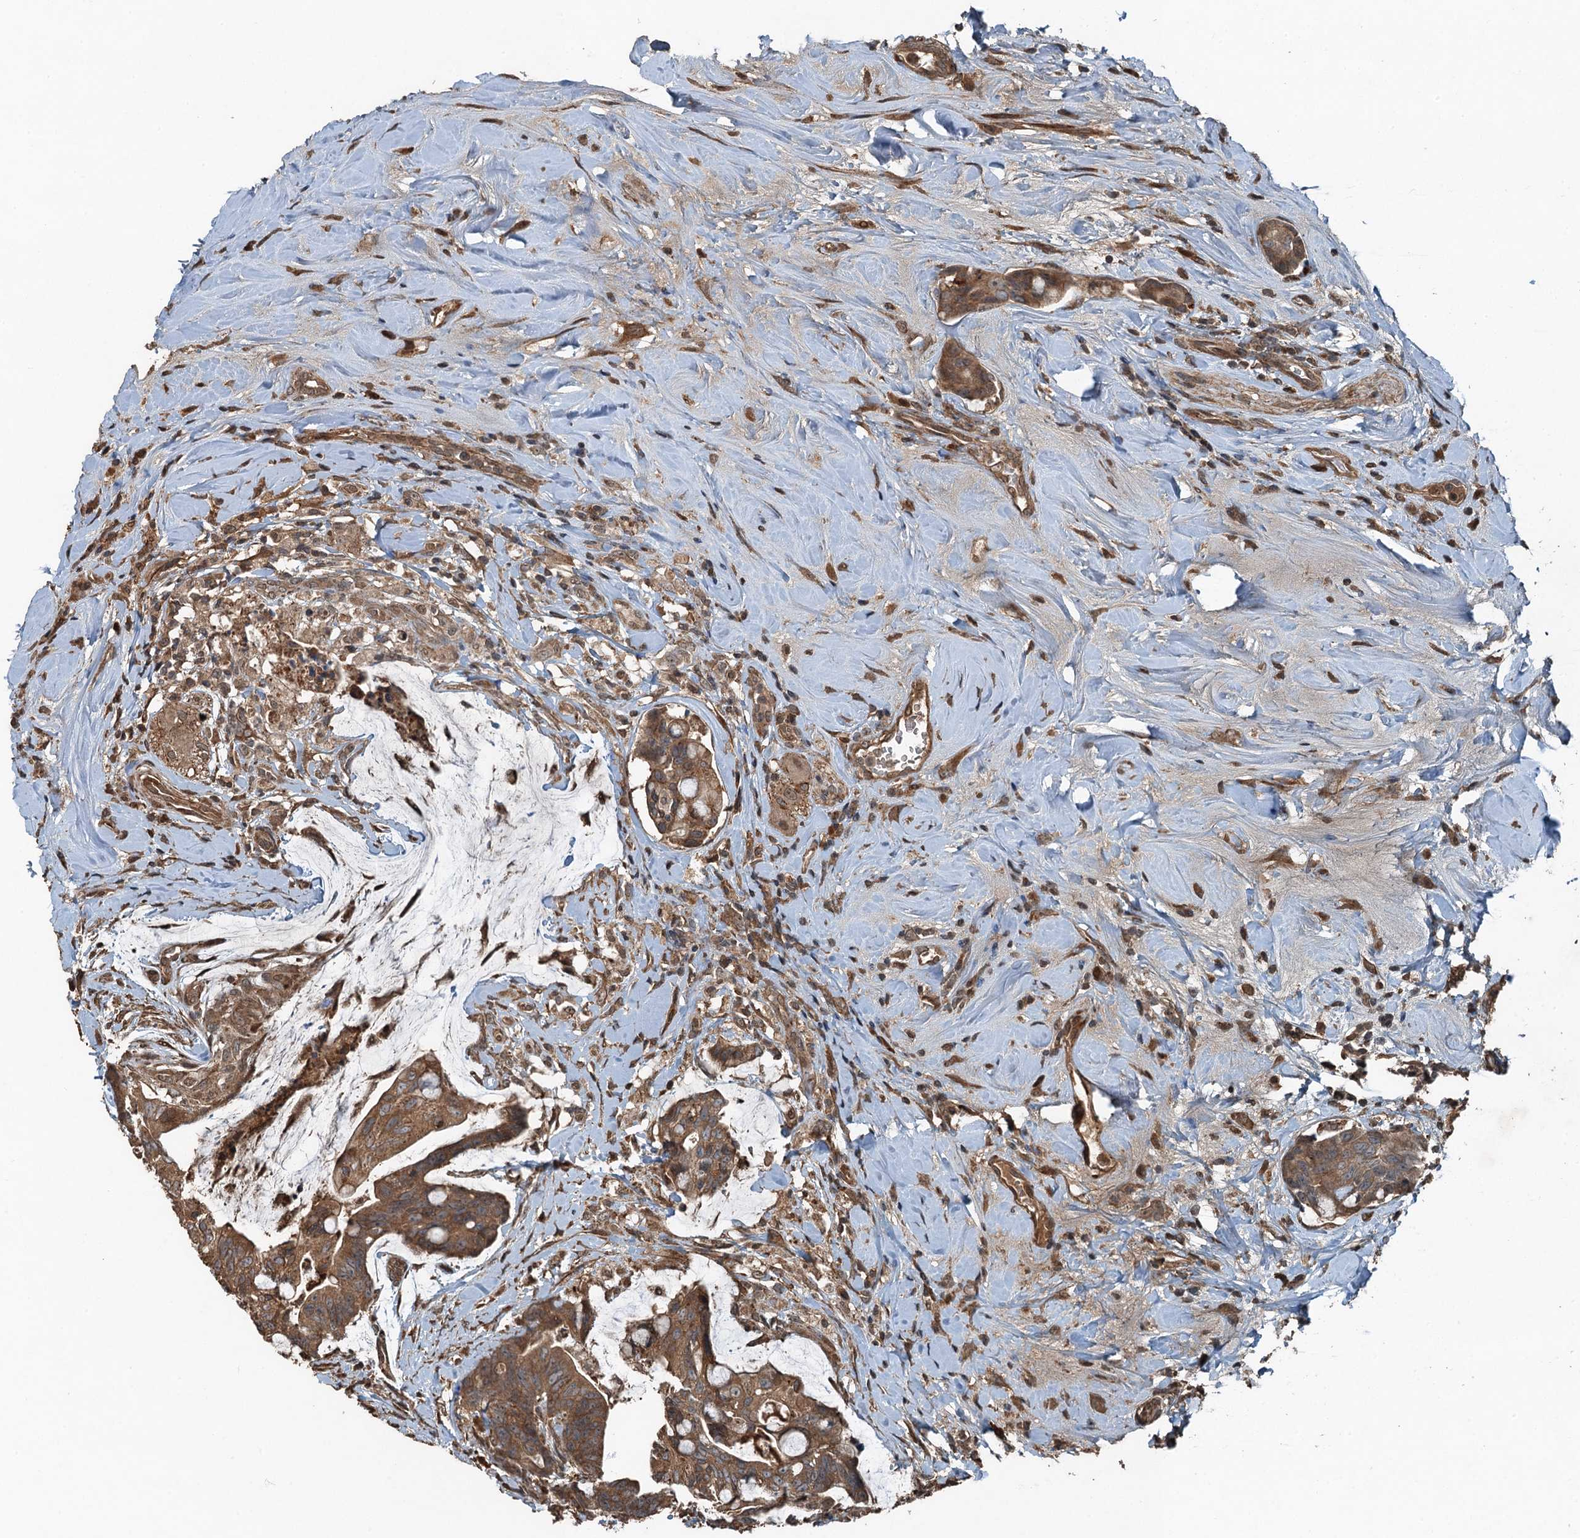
{"staining": {"intensity": "moderate", "quantity": ">75%", "location": "cytoplasmic/membranous"}, "tissue": "colorectal cancer", "cell_type": "Tumor cells", "image_type": "cancer", "snomed": [{"axis": "morphology", "description": "Adenocarcinoma, NOS"}, {"axis": "topography", "description": "Colon"}], "caption": "IHC micrograph of human adenocarcinoma (colorectal) stained for a protein (brown), which shows medium levels of moderate cytoplasmic/membranous expression in approximately >75% of tumor cells.", "gene": "TCTN1", "patient": {"sex": "female", "age": 82}}